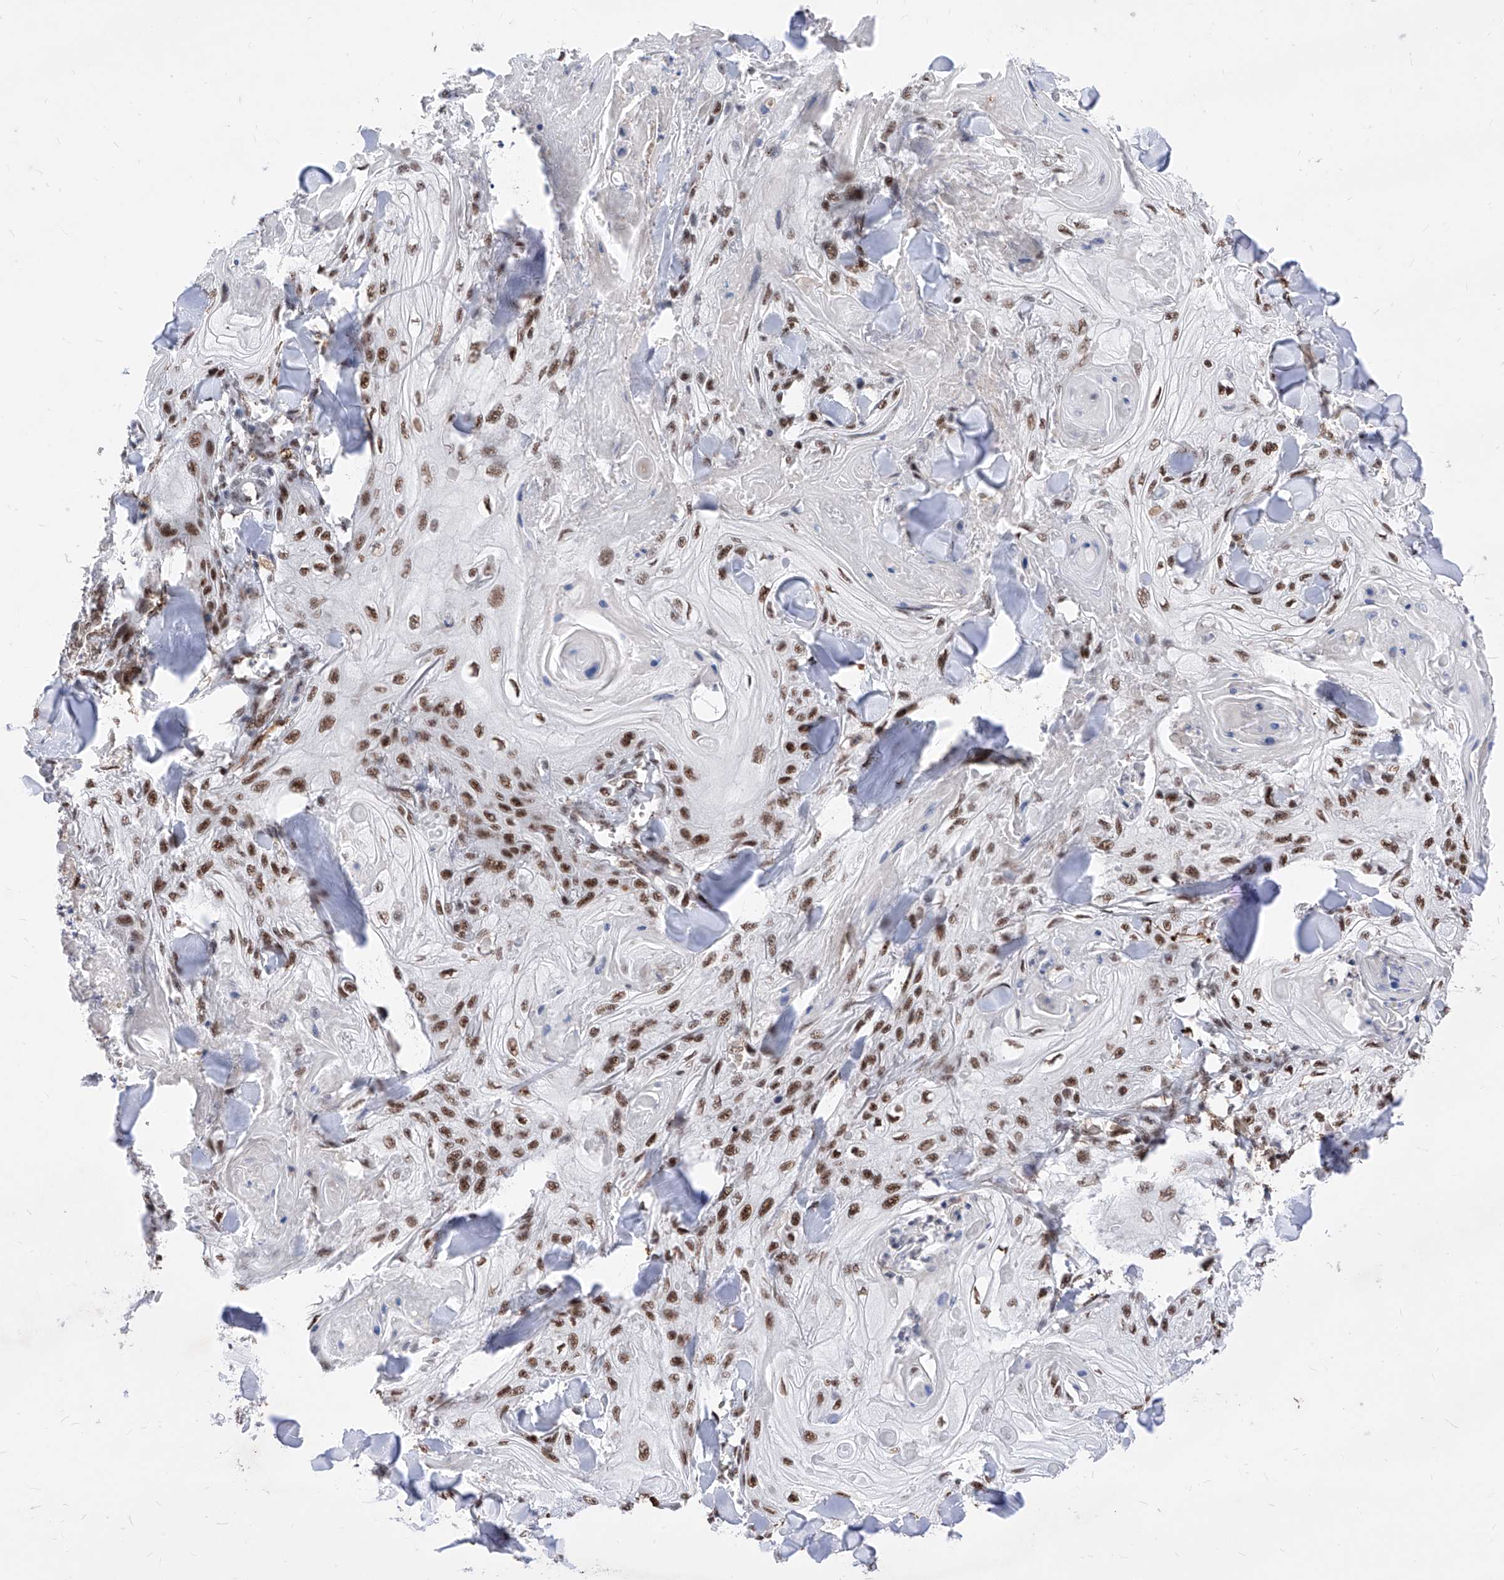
{"staining": {"intensity": "moderate", "quantity": ">75%", "location": "nuclear"}, "tissue": "skin cancer", "cell_type": "Tumor cells", "image_type": "cancer", "snomed": [{"axis": "morphology", "description": "Squamous cell carcinoma, NOS"}, {"axis": "topography", "description": "Skin"}], "caption": "A brown stain labels moderate nuclear expression of a protein in squamous cell carcinoma (skin) tumor cells.", "gene": "PHF5A", "patient": {"sex": "male", "age": 74}}